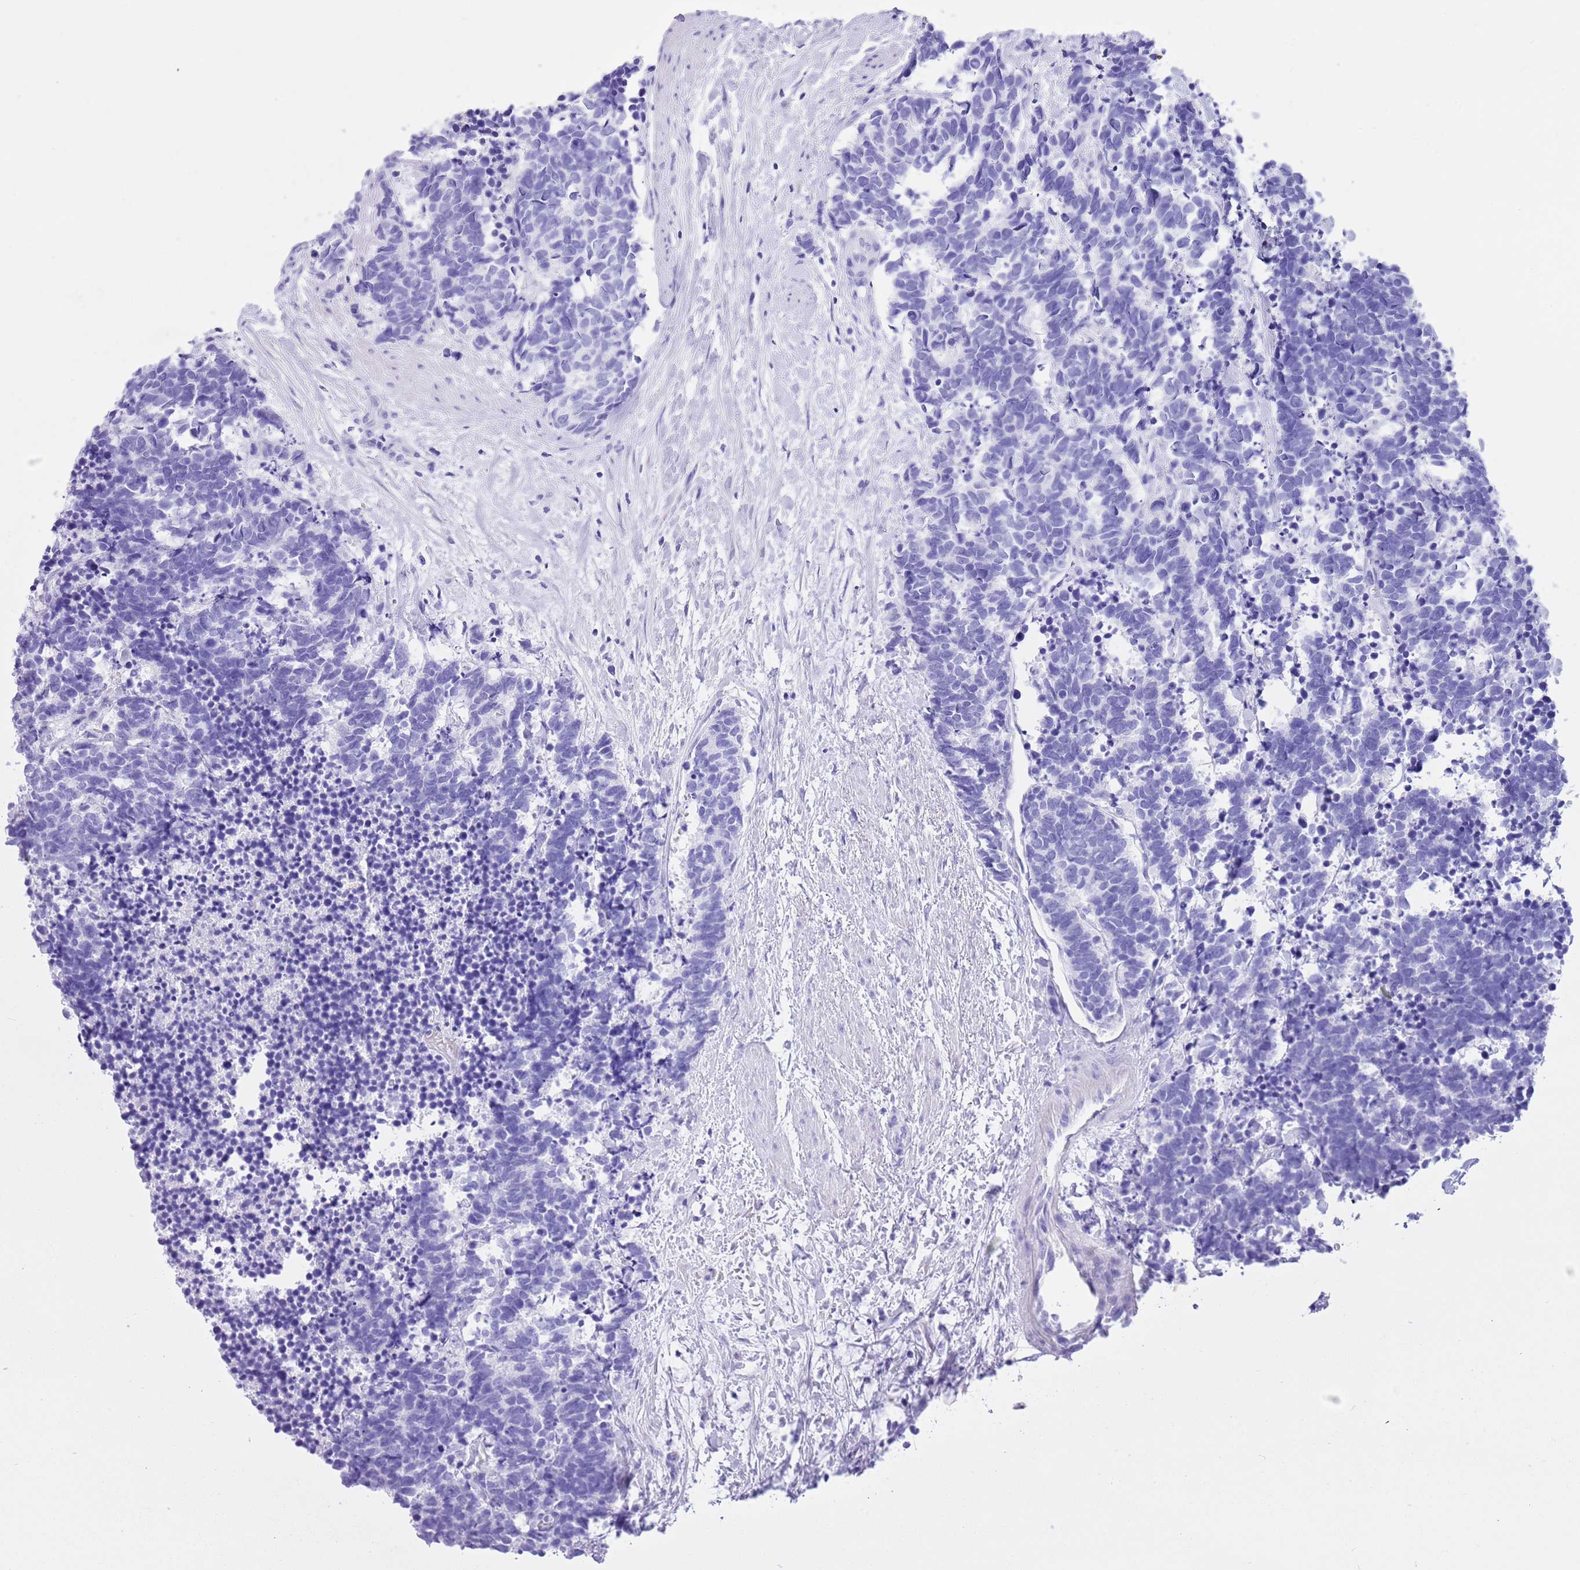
{"staining": {"intensity": "negative", "quantity": "none", "location": "none"}, "tissue": "carcinoid", "cell_type": "Tumor cells", "image_type": "cancer", "snomed": [{"axis": "morphology", "description": "Carcinoma, NOS"}, {"axis": "morphology", "description": "Carcinoid, malignant, NOS"}, {"axis": "topography", "description": "Prostate"}], "caption": "DAB immunohistochemical staining of carcinoid (malignant) demonstrates no significant staining in tumor cells.", "gene": "TMEM185B", "patient": {"sex": "male", "age": 57}}